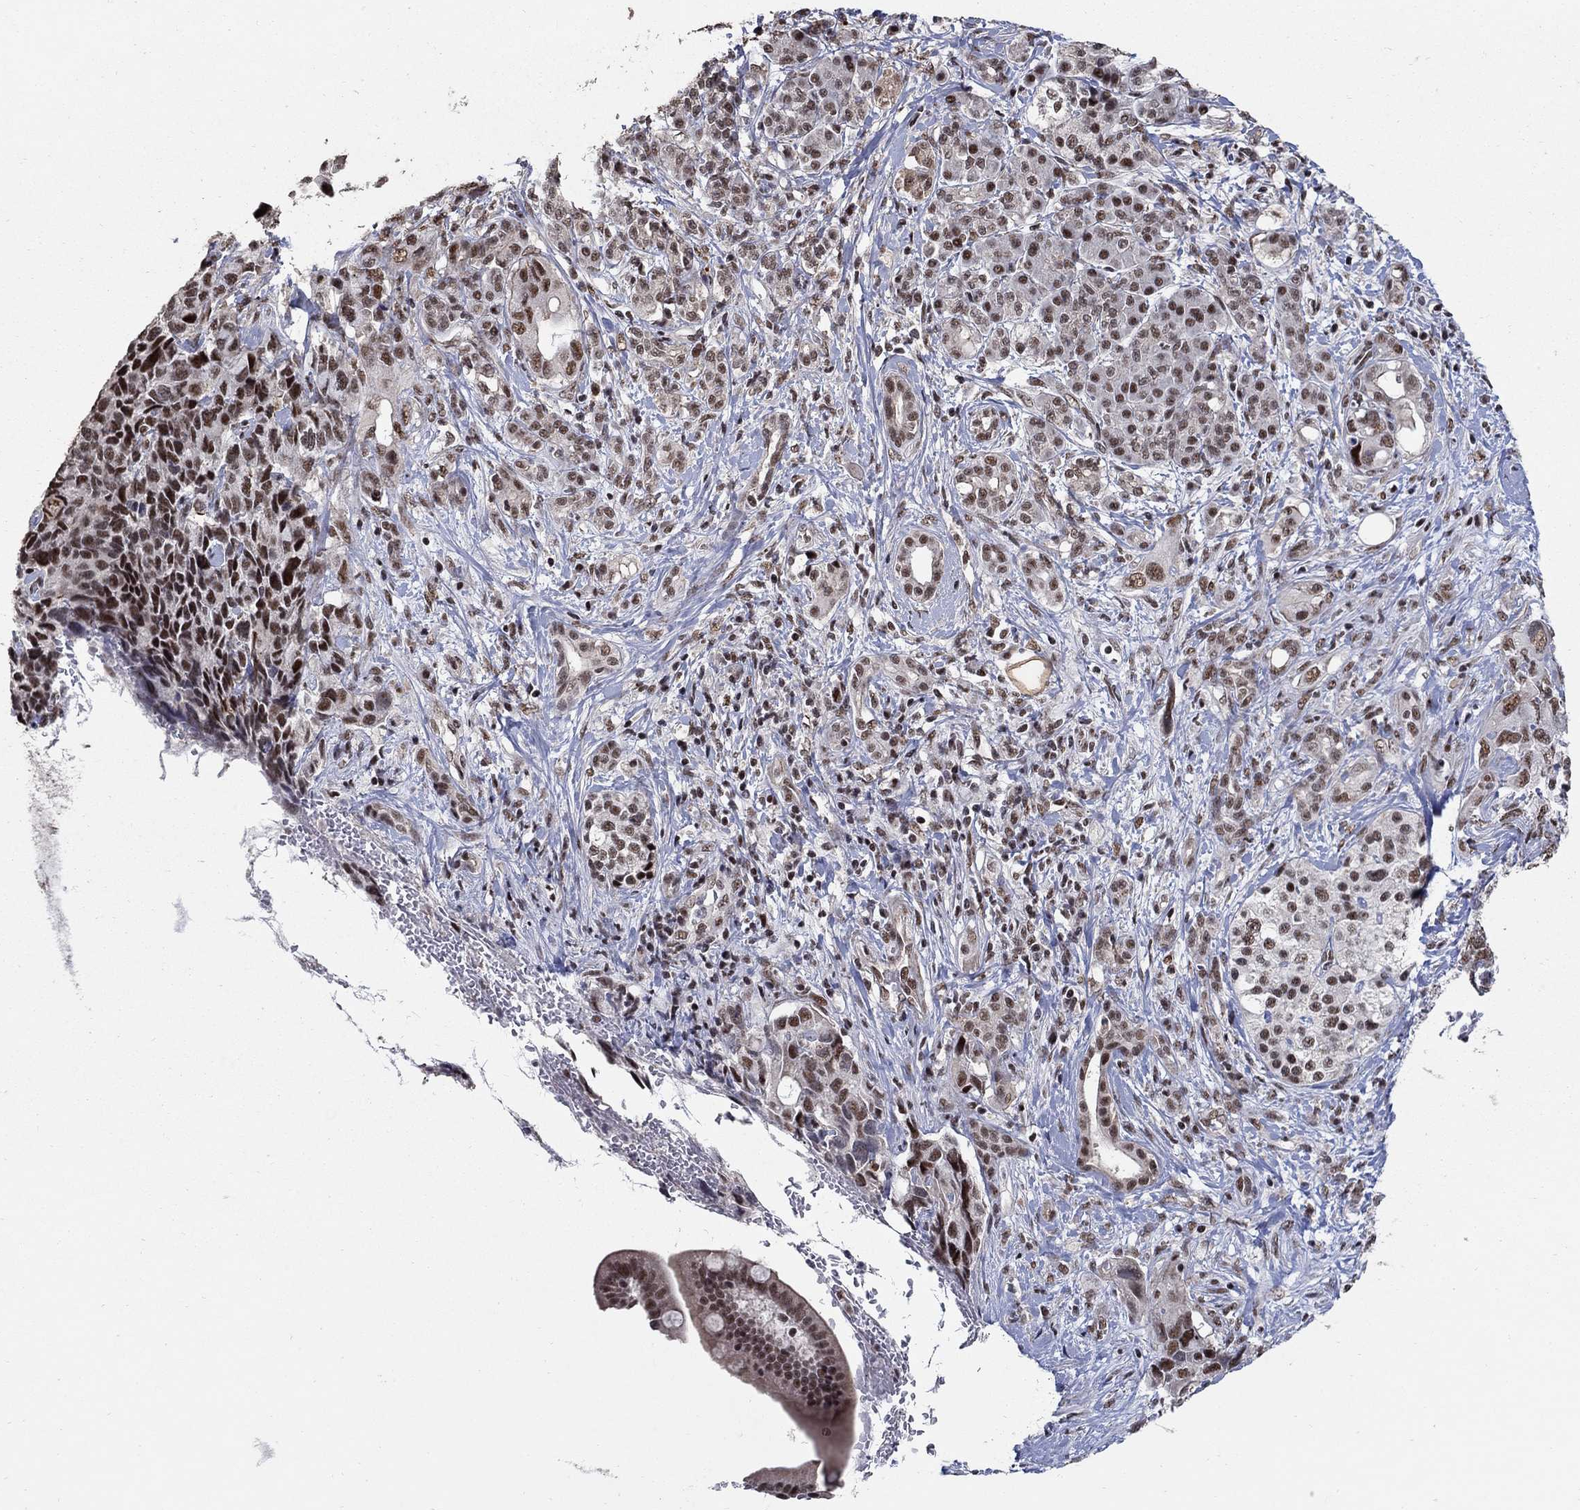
{"staining": {"intensity": "moderate", "quantity": ">75%", "location": "nuclear"}, "tissue": "pancreatic cancer", "cell_type": "Tumor cells", "image_type": "cancer", "snomed": [{"axis": "morphology", "description": "Adenocarcinoma, NOS"}, {"axis": "topography", "description": "Pancreas"}], "caption": "DAB immunohistochemical staining of pancreatic cancer (adenocarcinoma) shows moderate nuclear protein positivity in about >75% of tumor cells.", "gene": "PNISR", "patient": {"sex": "female", "age": 56}}